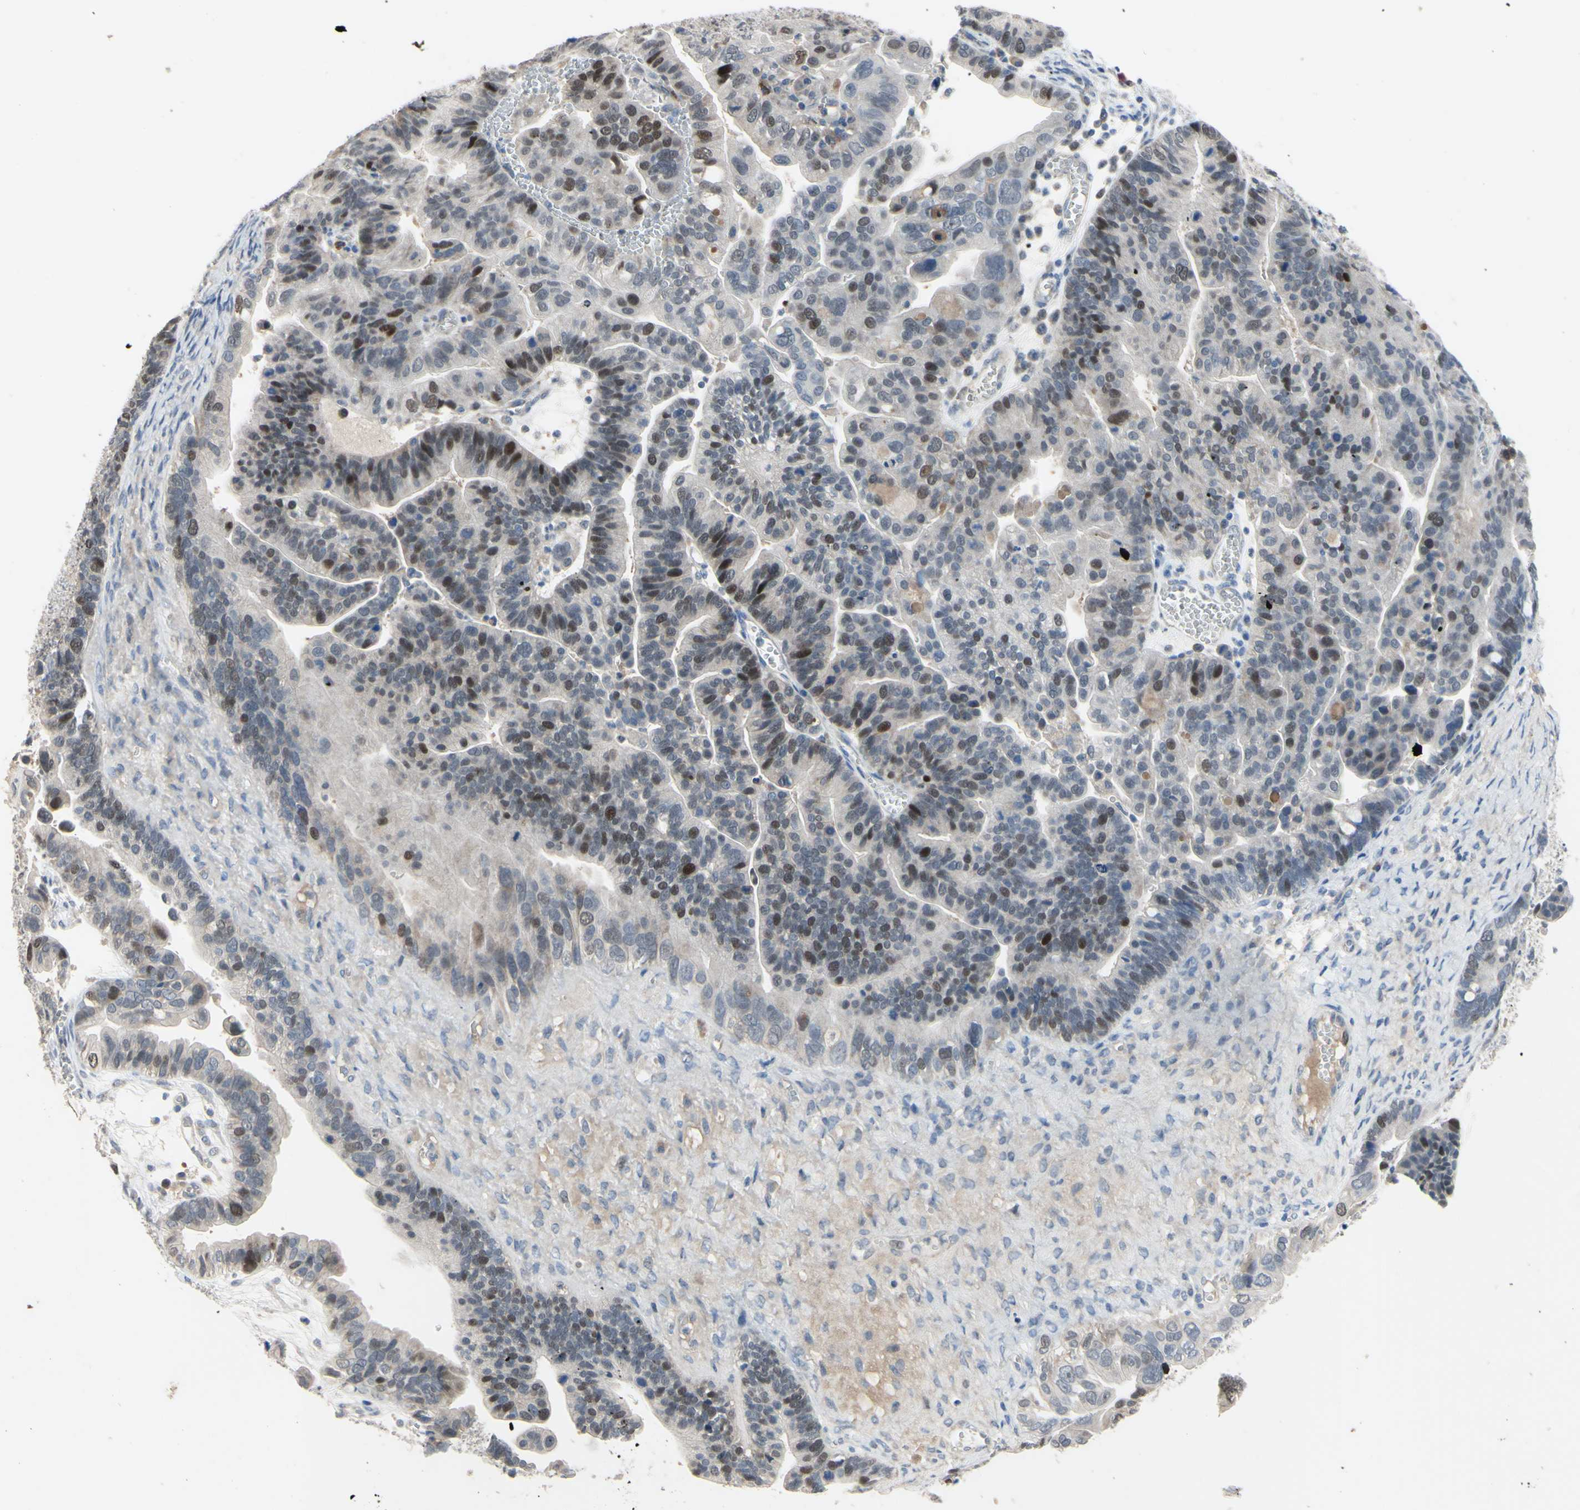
{"staining": {"intensity": "moderate", "quantity": "25%-75%", "location": "nuclear"}, "tissue": "ovarian cancer", "cell_type": "Tumor cells", "image_type": "cancer", "snomed": [{"axis": "morphology", "description": "Cystadenocarcinoma, serous, NOS"}, {"axis": "topography", "description": "Ovary"}], "caption": "Ovarian cancer (serous cystadenocarcinoma) stained with a protein marker demonstrates moderate staining in tumor cells.", "gene": "LHX9", "patient": {"sex": "female", "age": 56}}